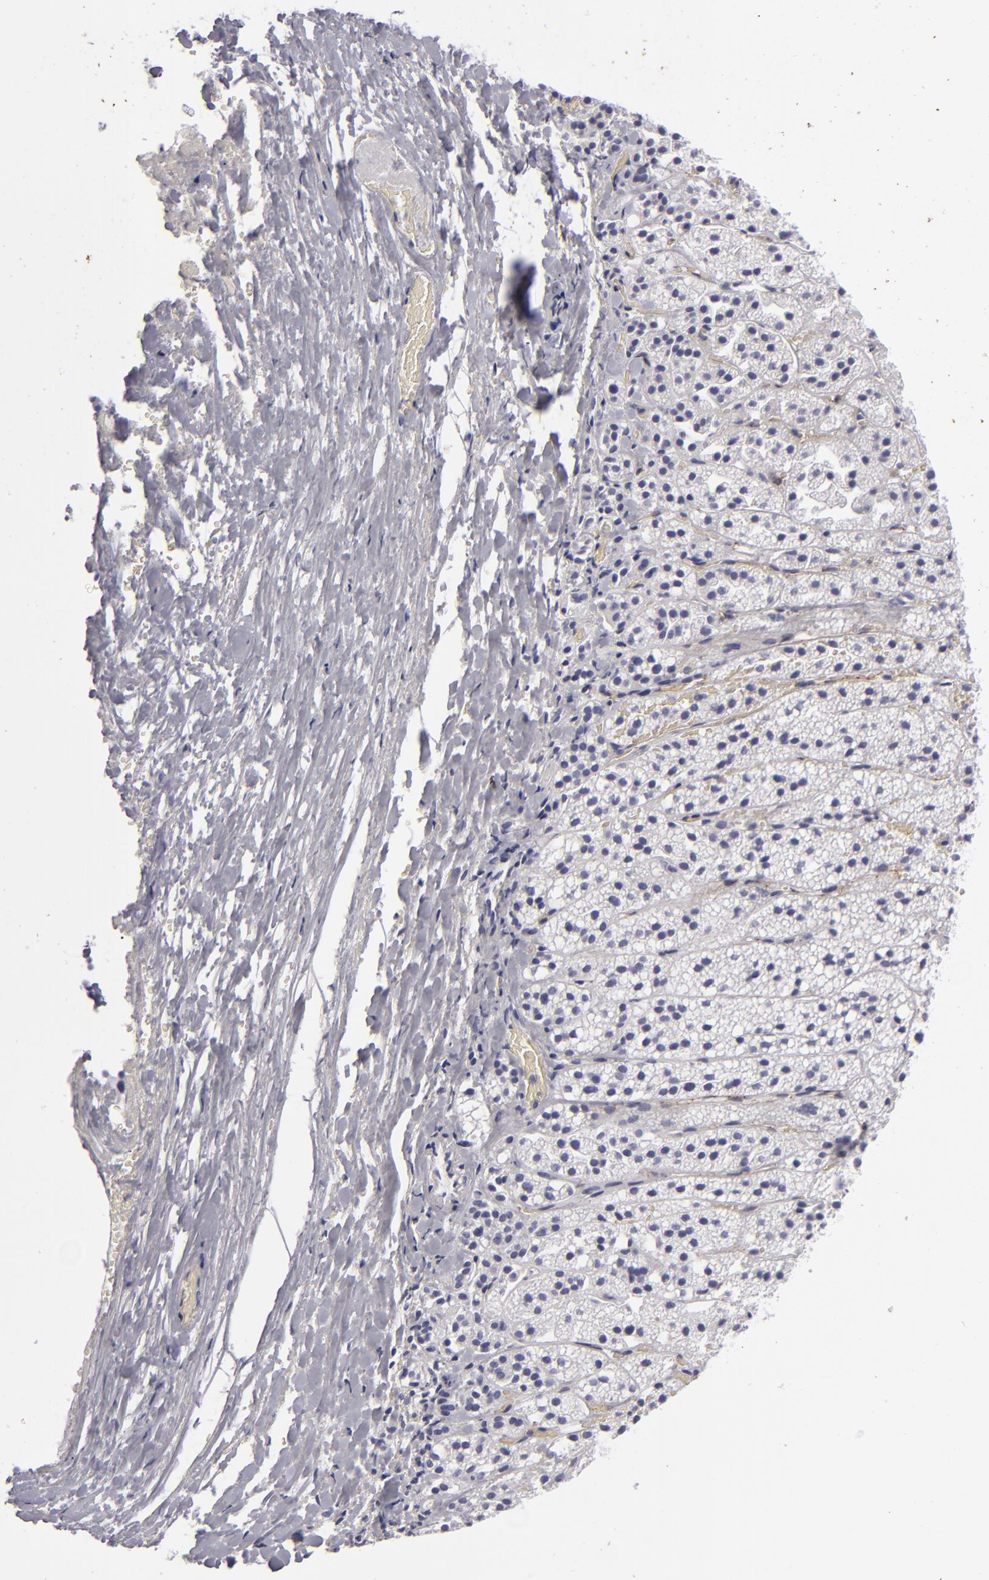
{"staining": {"intensity": "negative", "quantity": "none", "location": "none"}, "tissue": "adrenal gland", "cell_type": "Glandular cells", "image_type": "normal", "snomed": [{"axis": "morphology", "description": "Normal tissue, NOS"}, {"axis": "topography", "description": "Adrenal gland"}], "caption": "Immunohistochemistry of benign human adrenal gland exhibits no expression in glandular cells.", "gene": "JUP", "patient": {"sex": "female", "age": 44}}